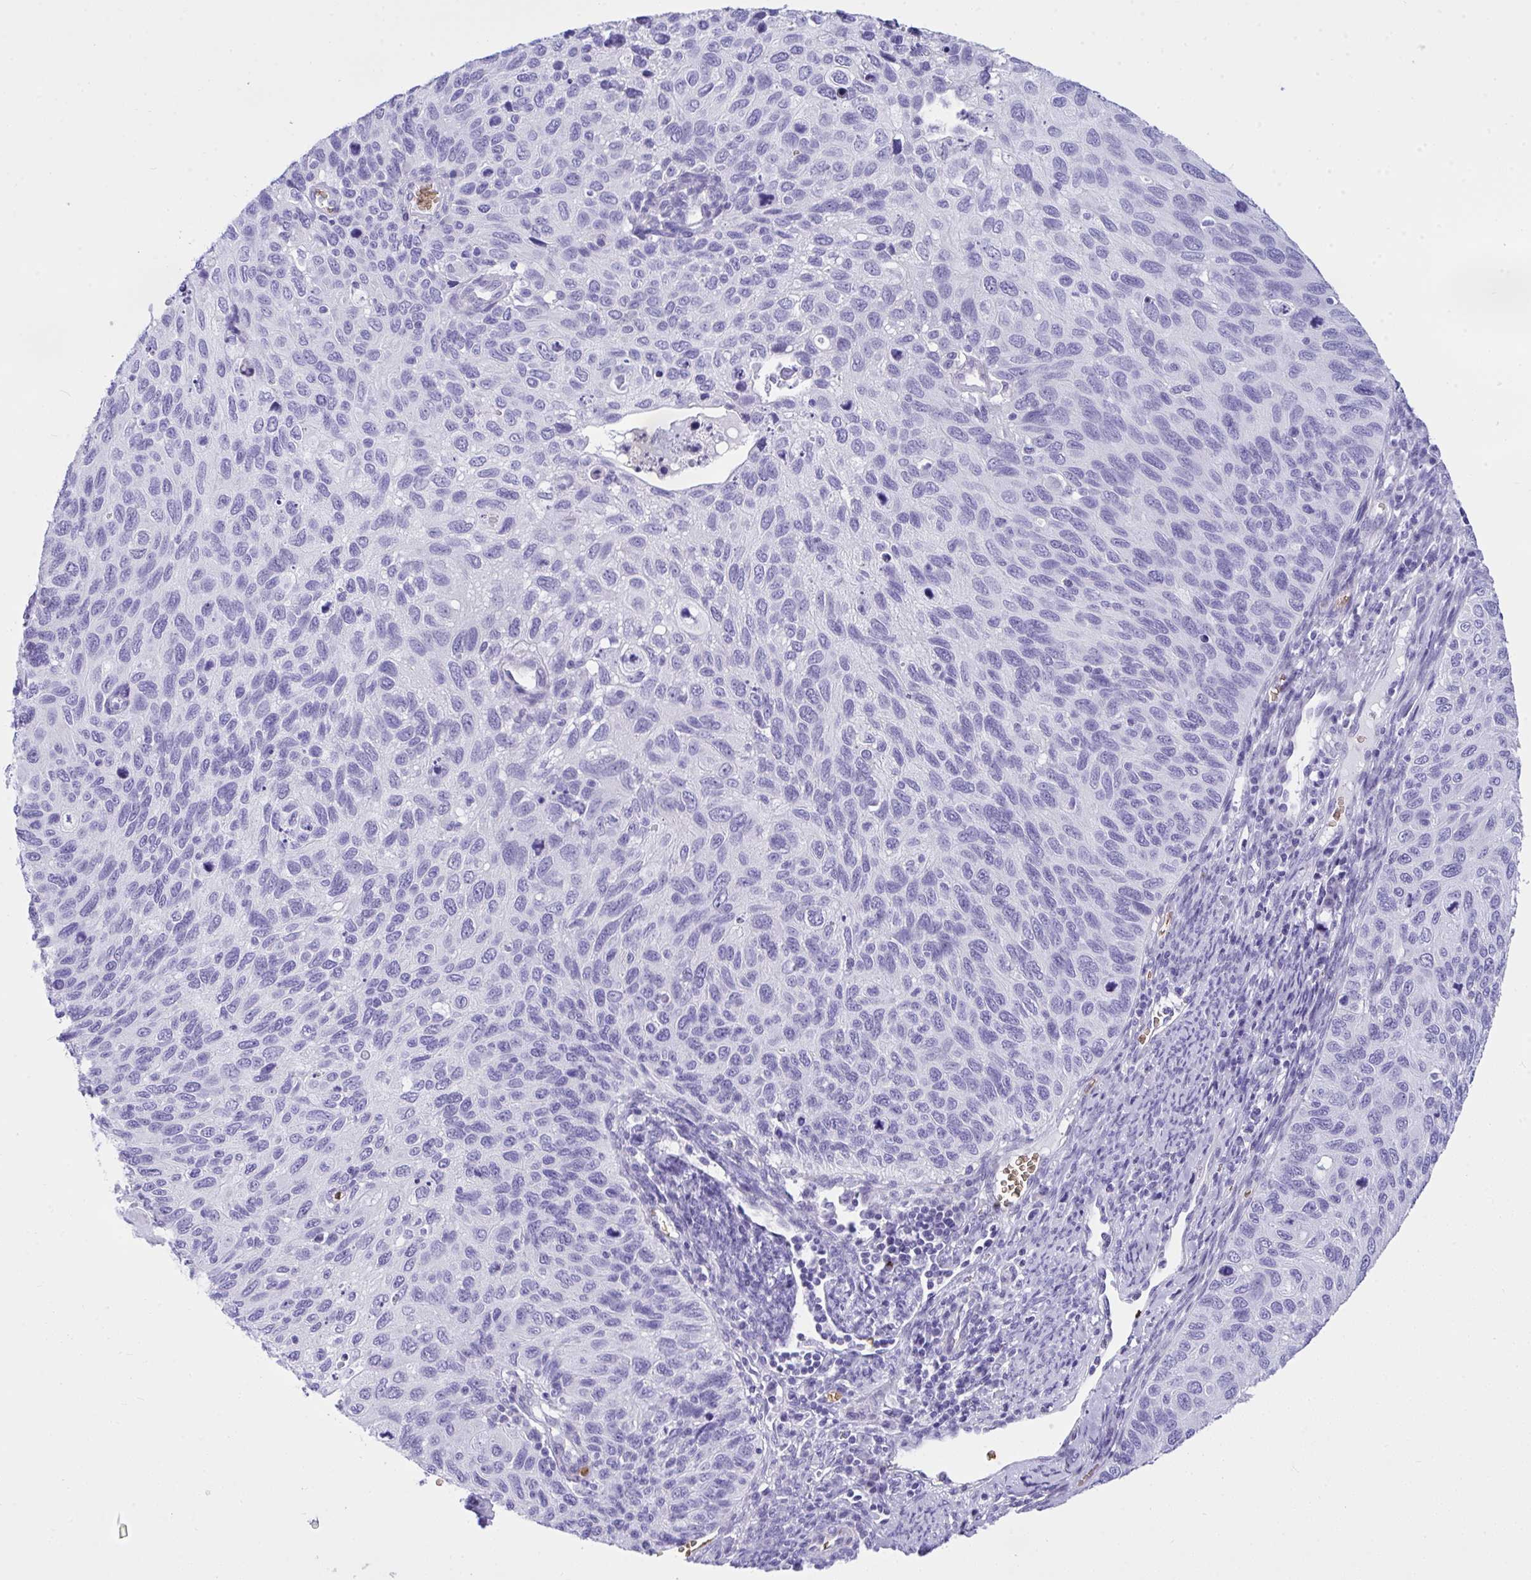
{"staining": {"intensity": "negative", "quantity": "none", "location": "none"}, "tissue": "cervical cancer", "cell_type": "Tumor cells", "image_type": "cancer", "snomed": [{"axis": "morphology", "description": "Squamous cell carcinoma, NOS"}, {"axis": "topography", "description": "Cervix"}], "caption": "Immunohistochemistry (IHC) micrograph of neoplastic tissue: squamous cell carcinoma (cervical) stained with DAB (3,3'-diaminobenzidine) demonstrates no significant protein expression in tumor cells. (Stains: DAB IHC with hematoxylin counter stain, Microscopy: brightfield microscopy at high magnification).", "gene": "ANK1", "patient": {"sex": "female", "age": 70}}